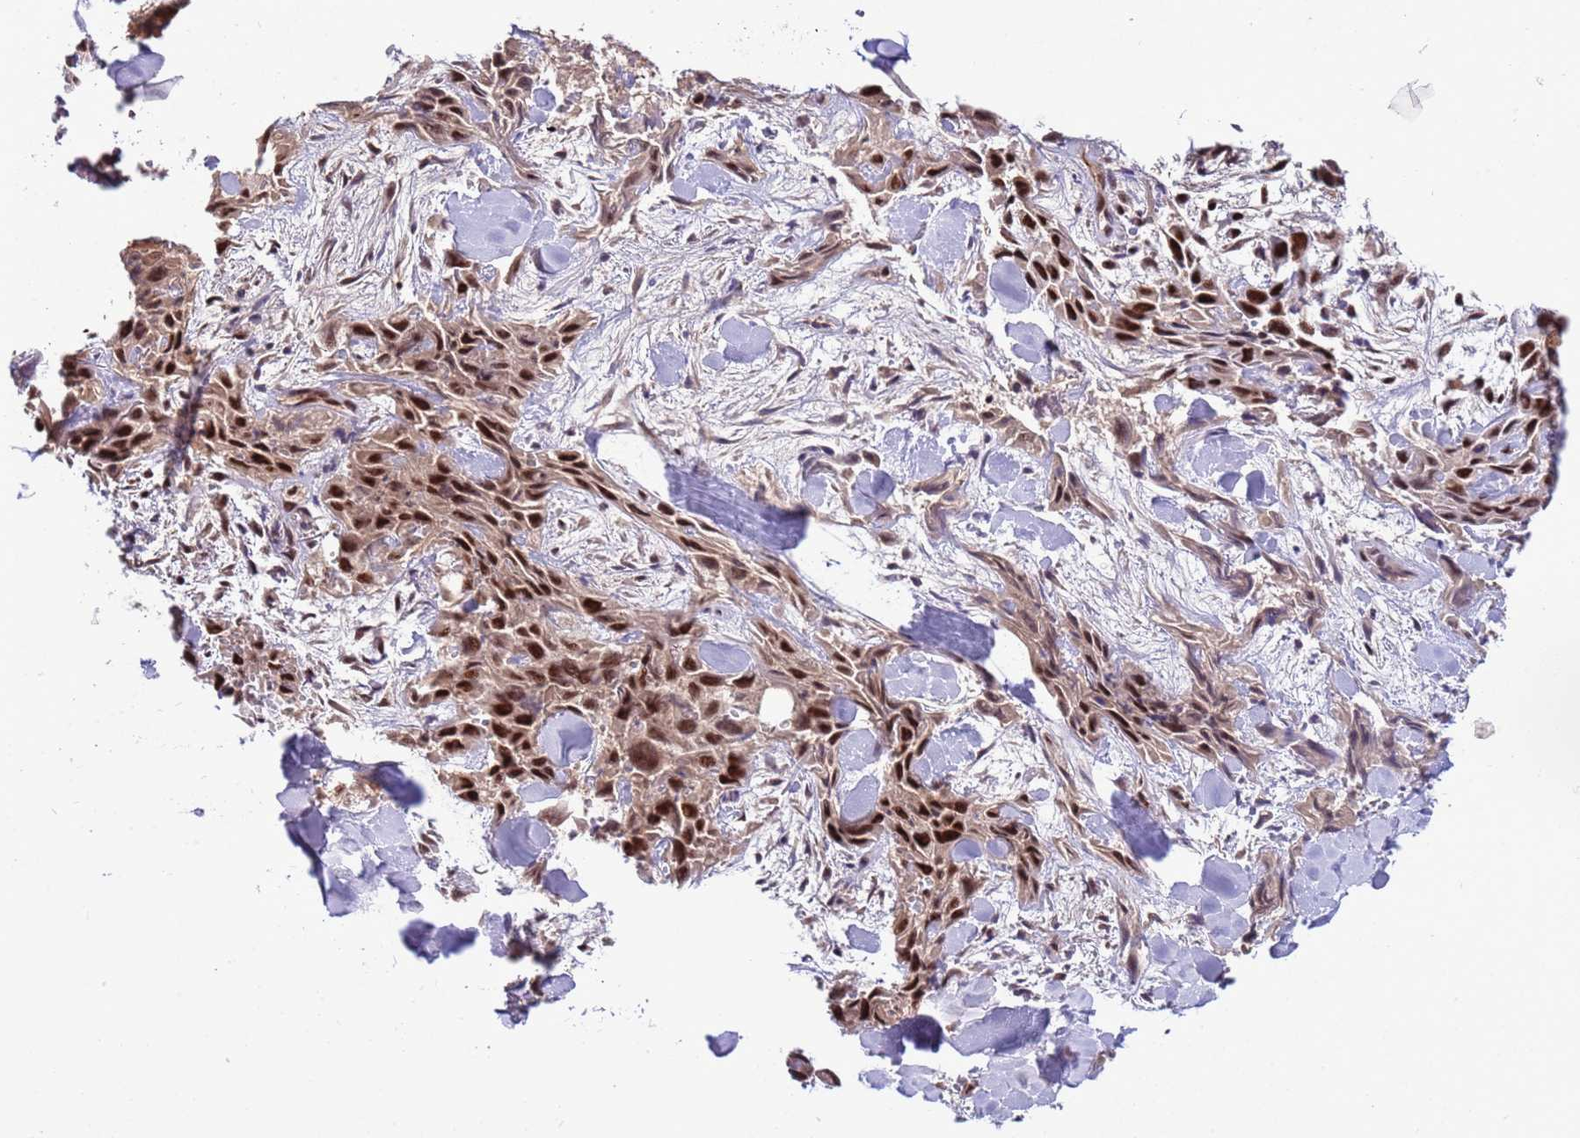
{"staining": {"intensity": "strong", "quantity": ">75%", "location": "nuclear"}, "tissue": "skin cancer", "cell_type": "Tumor cells", "image_type": "cancer", "snomed": [{"axis": "morphology", "description": "Squamous cell carcinoma, NOS"}, {"axis": "topography", "description": "Skin"}, {"axis": "topography", "description": "Subcutis"}], "caption": "A brown stain highlights strong nuclear expression of a protein in human skin cancer tumor cells.", "gene": "SRRT", "patient": {"sex": "male", "age": 73}}